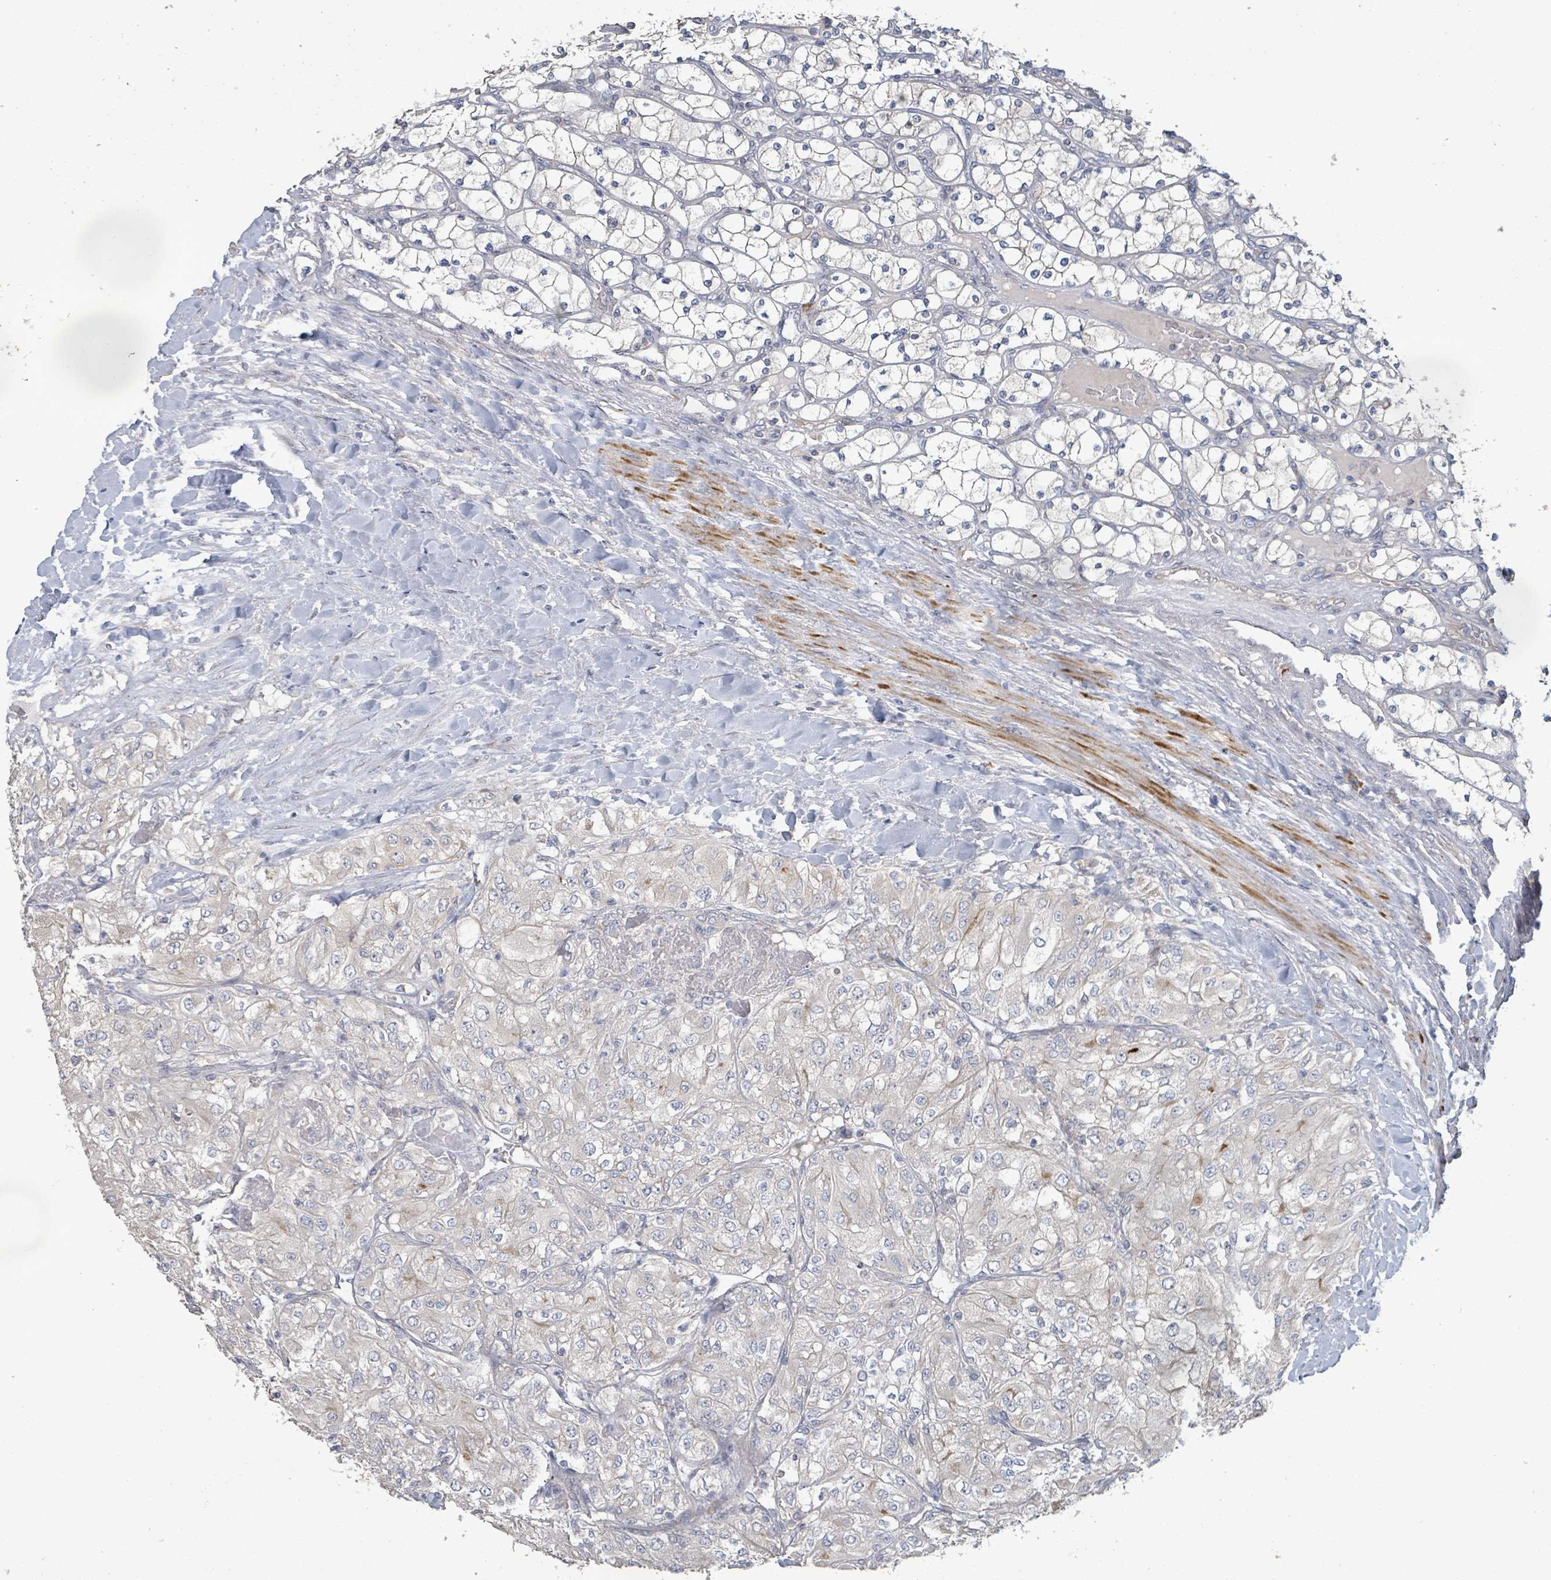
{"staining": {"intensity": "negative", "quantity": "none", "location": "none"}, "tissue": "renal cancer", "cell_type": "Tumor cells", "image_type": "cancer", "snomed": [{"axis": "morphology", "description": "Adenocarcinoma, NOS"}, {"axis": "topography", "description": "Kidney"}], "caption": "There is no significant positivity in tumor cells of adenocarcinoma (renal).", "gene": "KCNS2", "patient": {"sex": "male", "age": 80}}